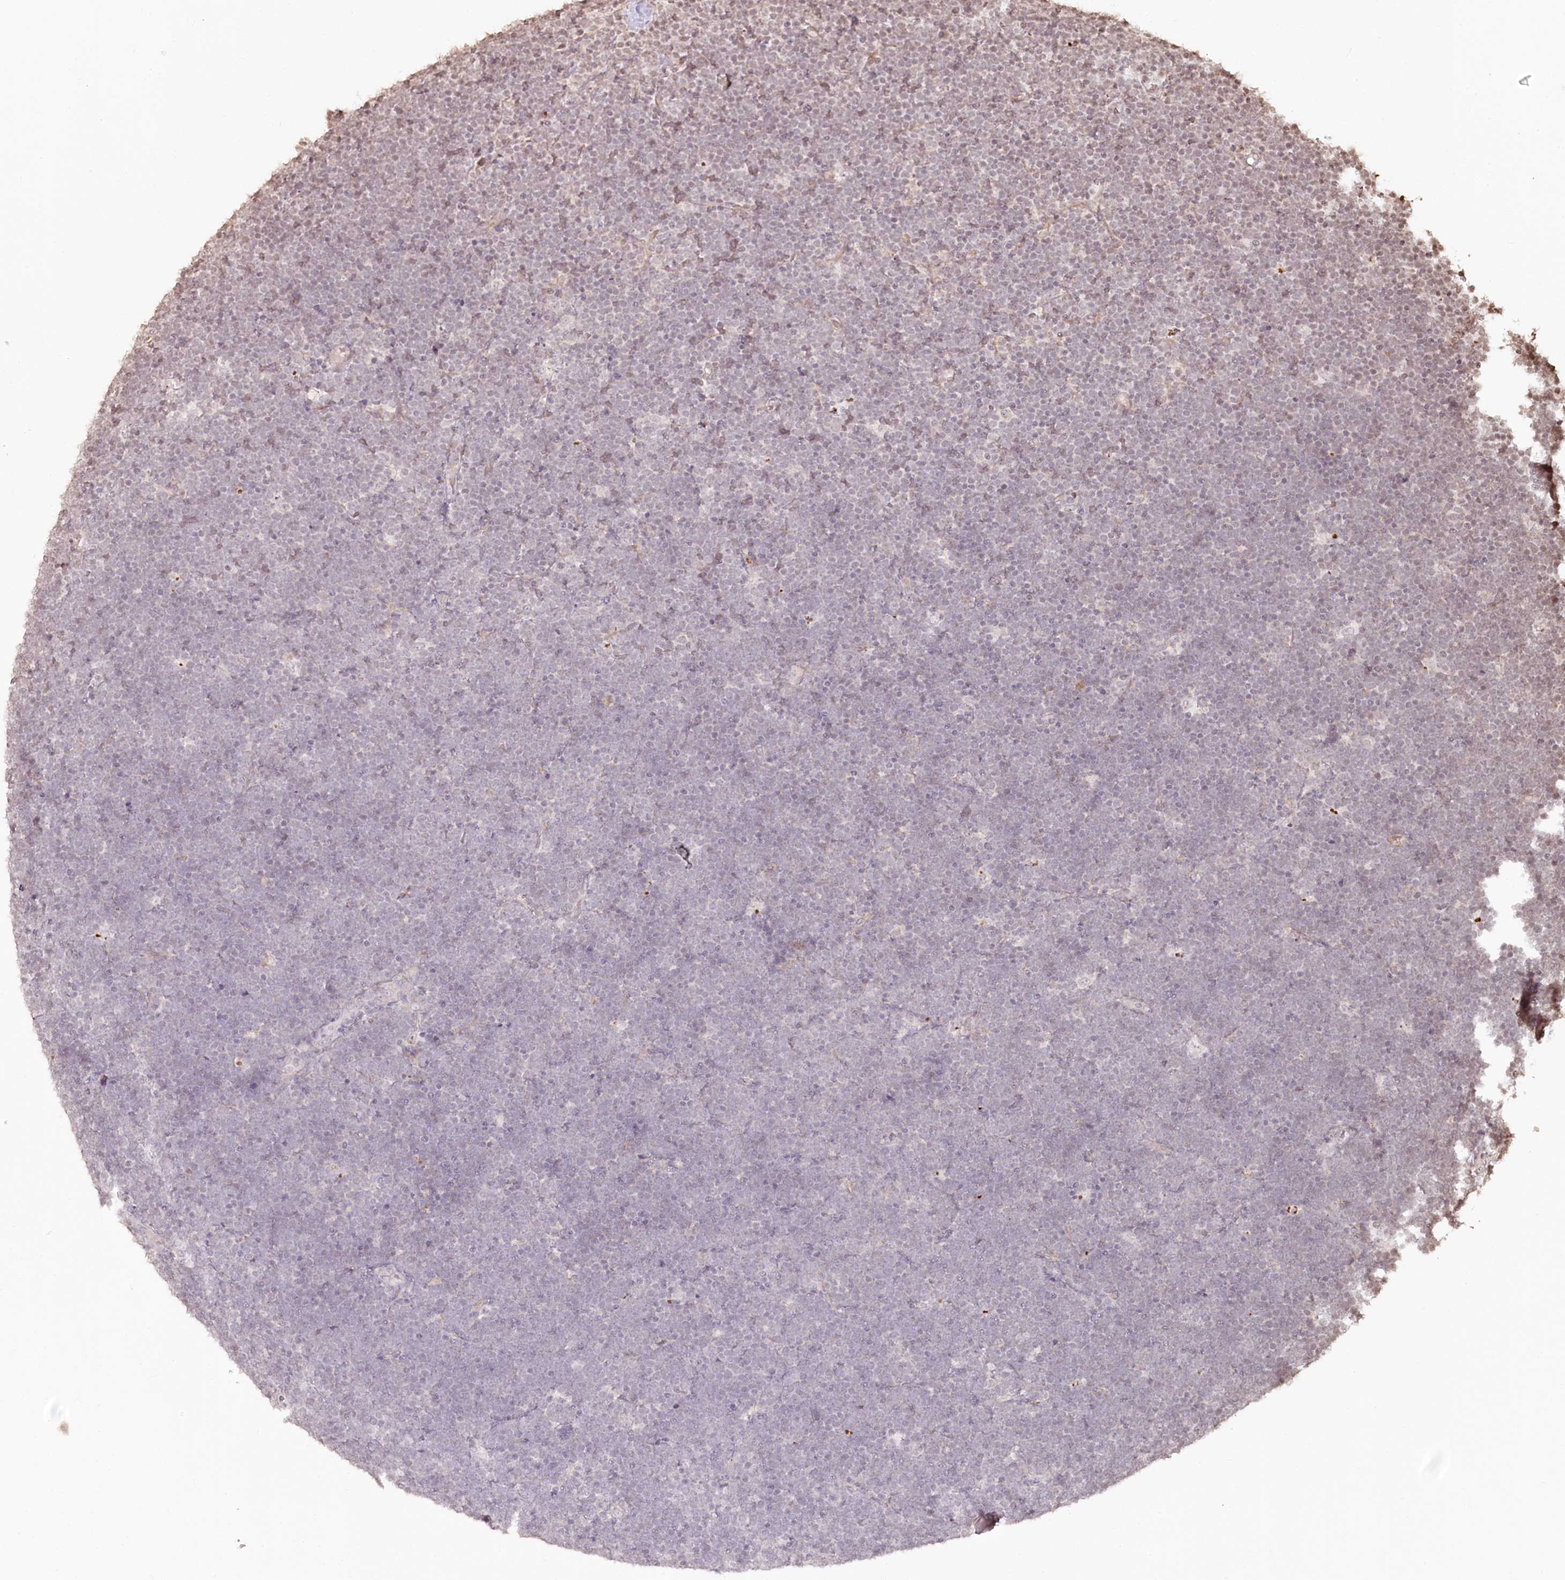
{"staining": {"intensity": "weak", "quantity": "<25%", "location": "nuclear"}, "tissue": "lymphoma", "cell_type": "Tumor cells", "image_type": "cancer", "snomed": [{"axis": "morphology", "description": "Malignant lymphoma, non-Hodgkin's type, High grade"}, {"axis": "topography", "description": "Lymph node"}], "caption": "Immunohistochemistry histopathology image of high-grade malignant lymphoma, non-Hodgkin's type stained for a protein (brown), which reveals no expression in tumor cells. (Brightfield microscopy of DAB immunohistochemistry (IHC) at high magnification).", "gene": "FAM13A", "patient": {"sex": "male", "age": 13}}